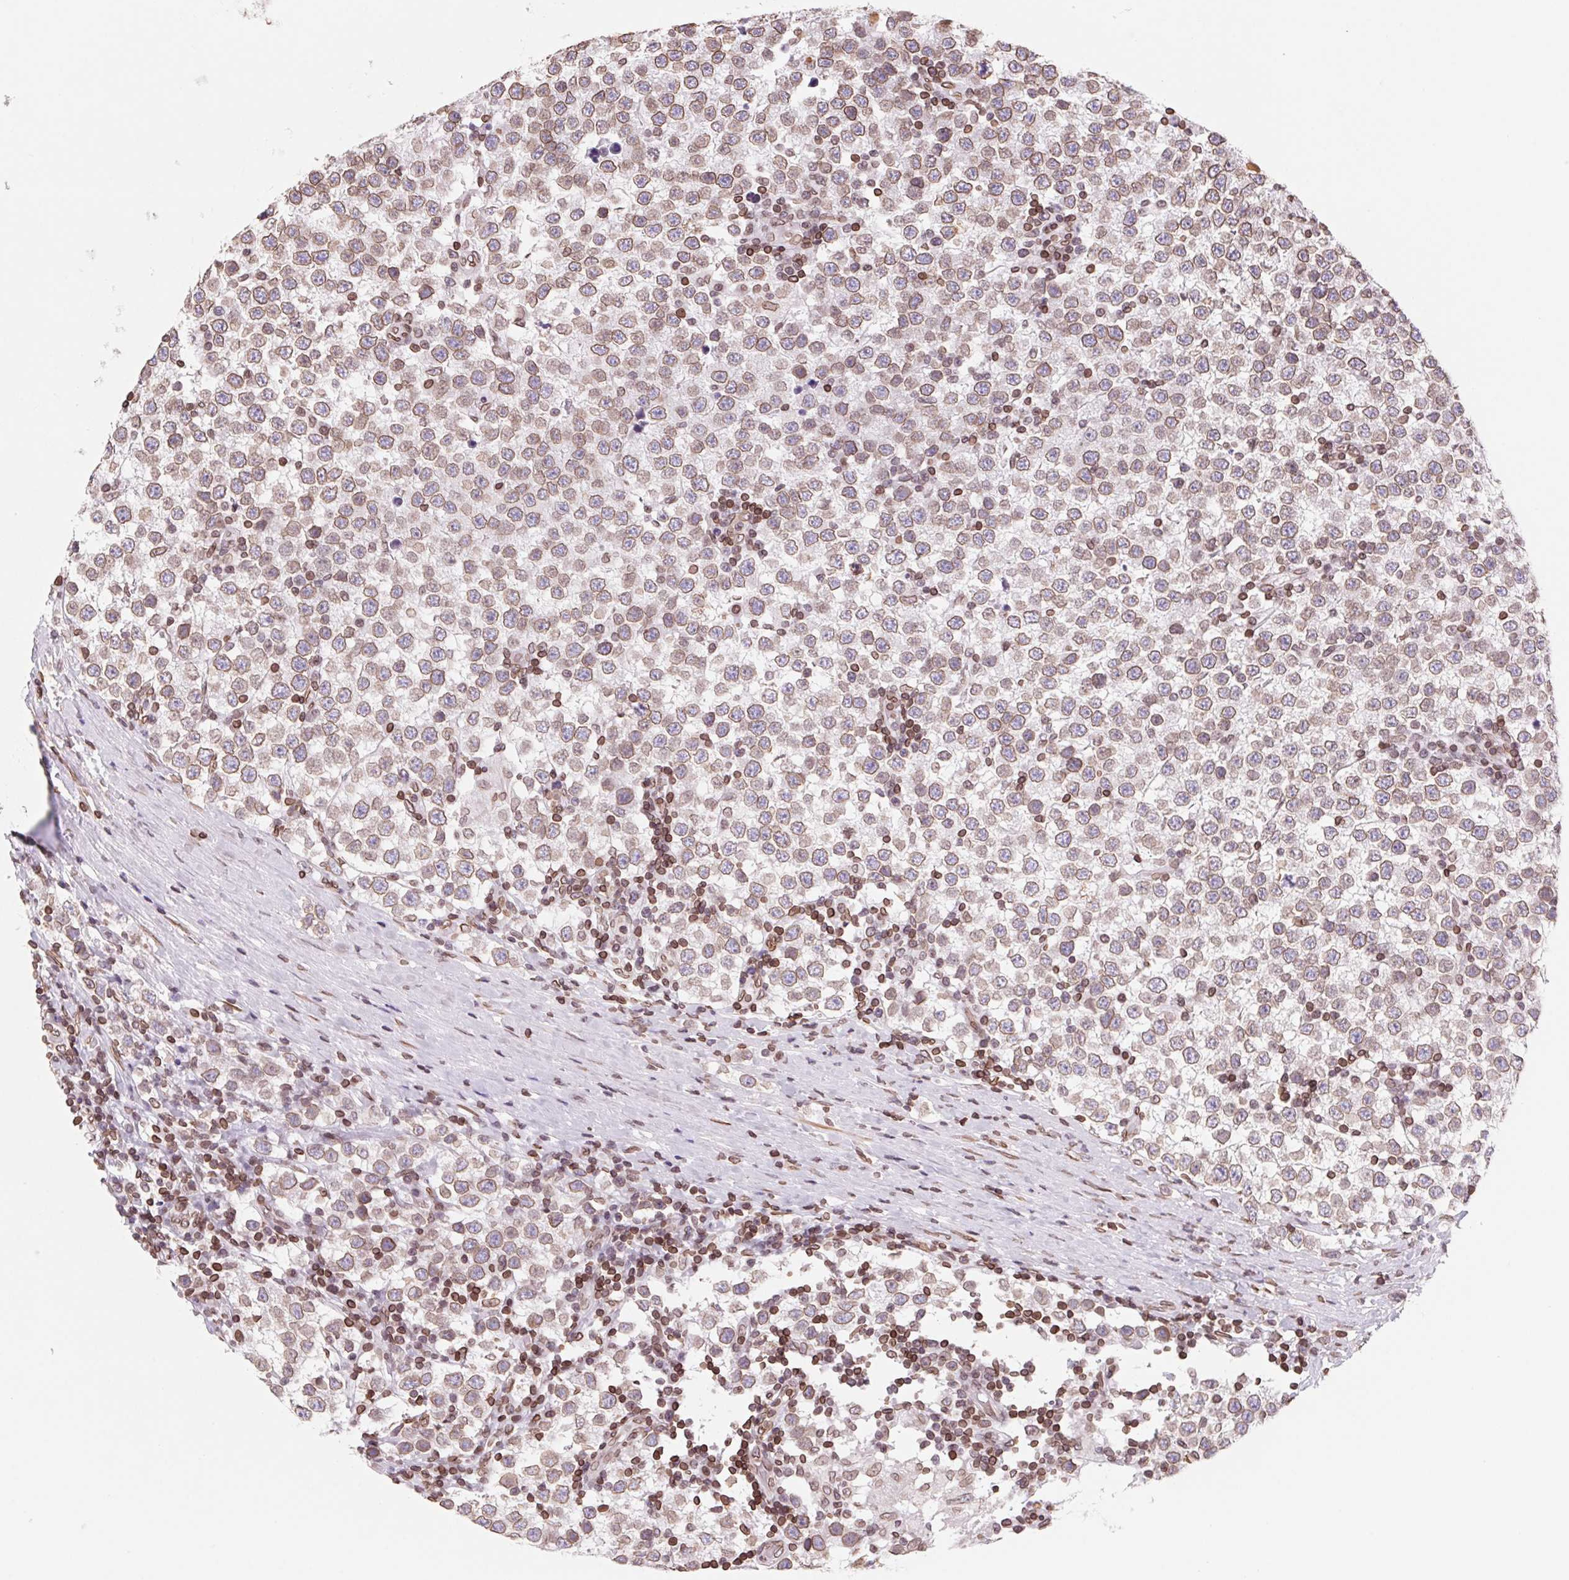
{"staining": {"intensity": "moderate", "quantity": ">75%", "location": "cytoplasmic/membranous,nuclear"}, "tissue": "testis cancer", "cell_type": "Tumor cells", "image_type": "cancer", "snomed": [{"axis": "morphology", "description": "Seminoma, NOS"}, {"axis": "topography", "description": "Testis"}], "caption": "Human seminoma (testis) stained with a brown dye reveals moderate cytoplasmic/membranous and nuclear positive staining in approximately >75% of tumor cells.", "gene": "LMNB2", "patient": {"sex": "male", "age": 34}}